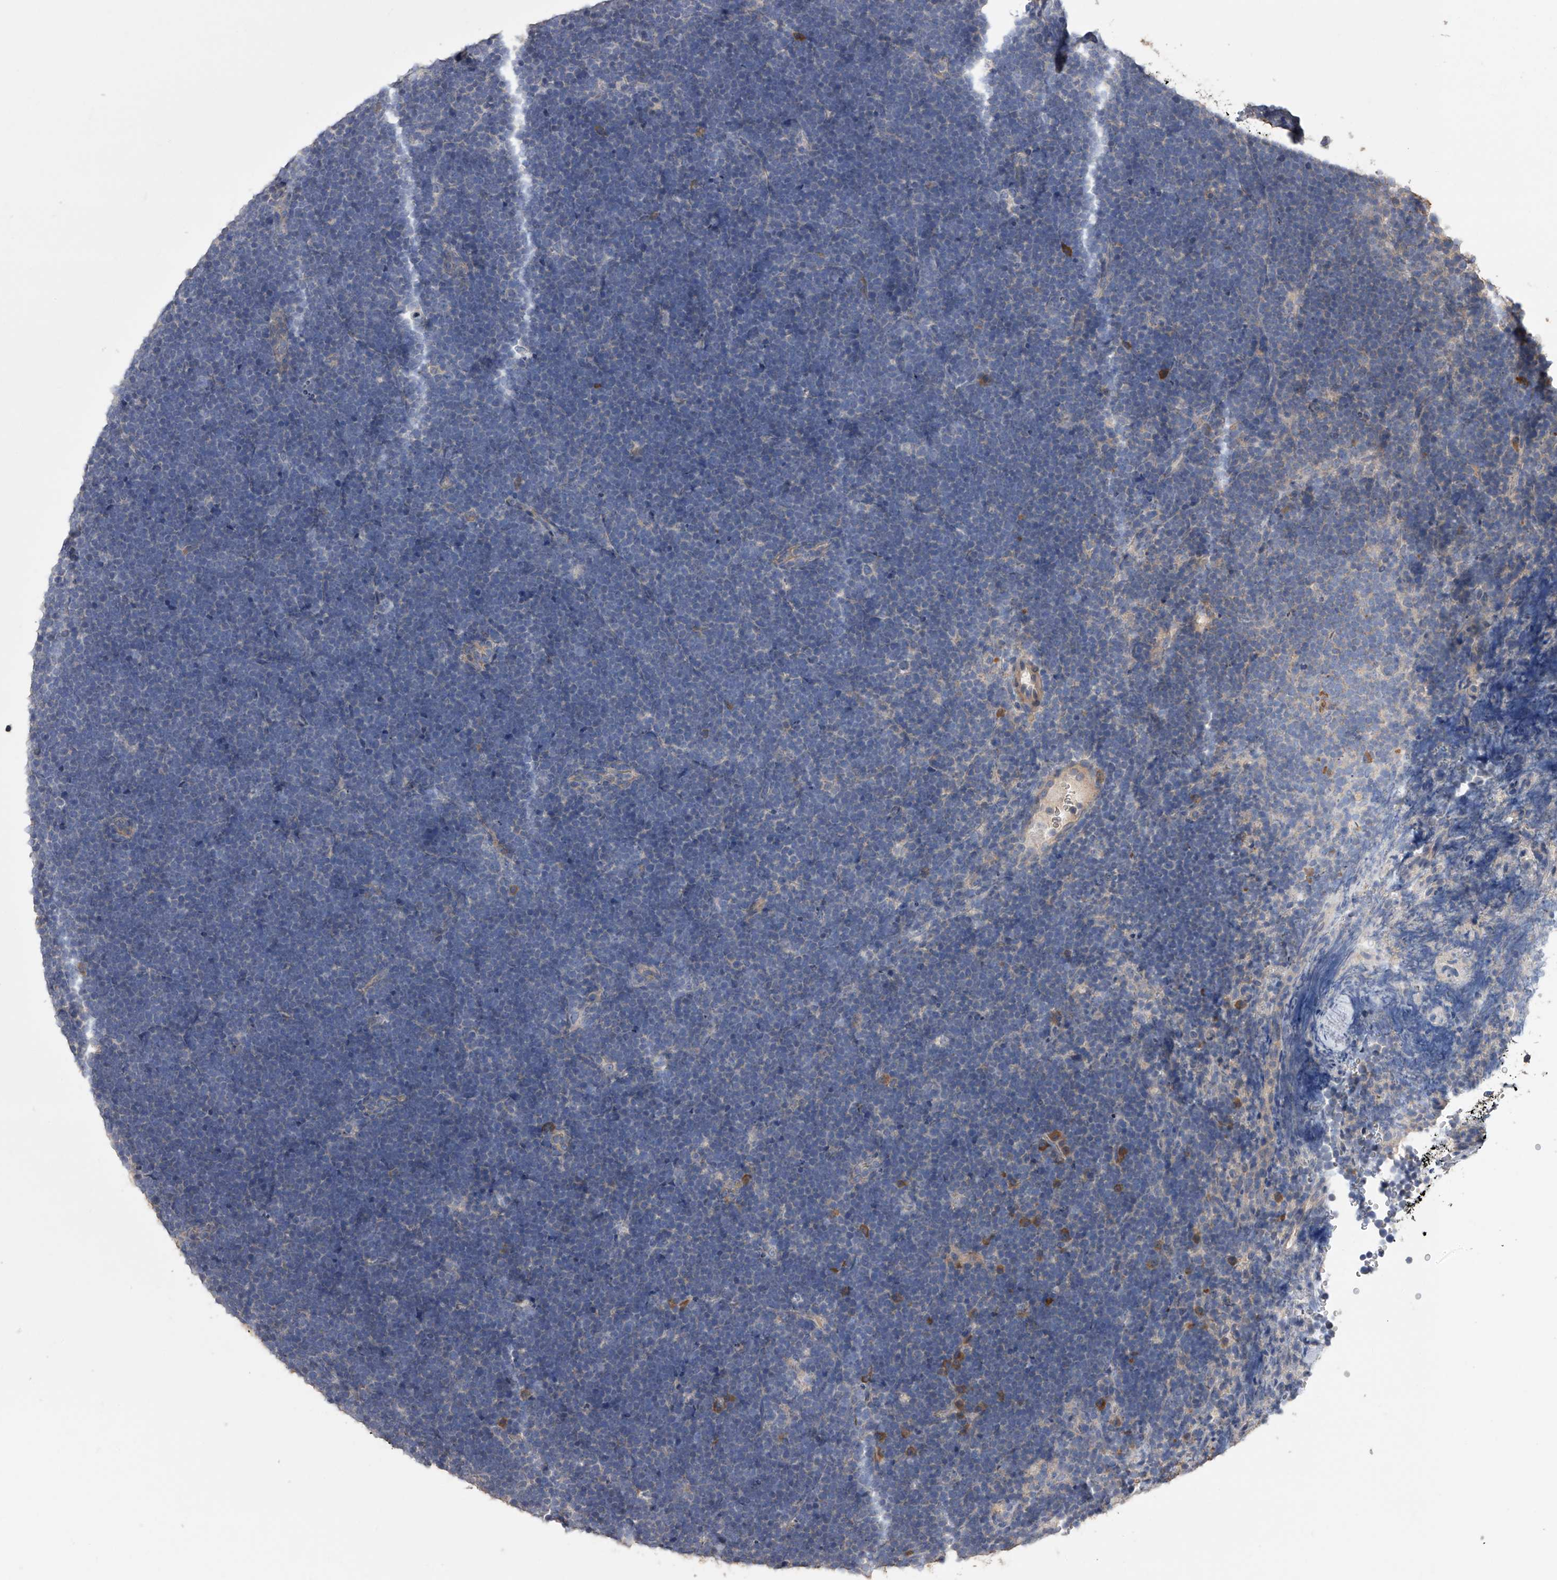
{"staining": {"intensity": "negative", "quantity": "none", "location": "none"}, "tissue": "lymphoma", "cell_type": "Tumor cells", "image_type": "cancer", "snomed": [{"axis": "morphology", "description": "Malignant lymphoma, non-Hodgkin's type, High grade"}, {"axis": "topography", "description": "Lymph node"}], "caption": "High power microscopy image of an immunohistochemistry image of lymphoma, revealing no significant staining in tumor cells. The staining was performed using DAB (3,3'-diaminobenzidine) to visualize the protein expression in brown, while the nuclei were stained in blue with hematoxylin (Magnification: 20x).", "gene": "ZNF343", "patient": {"sex": "male", "age": 13}}